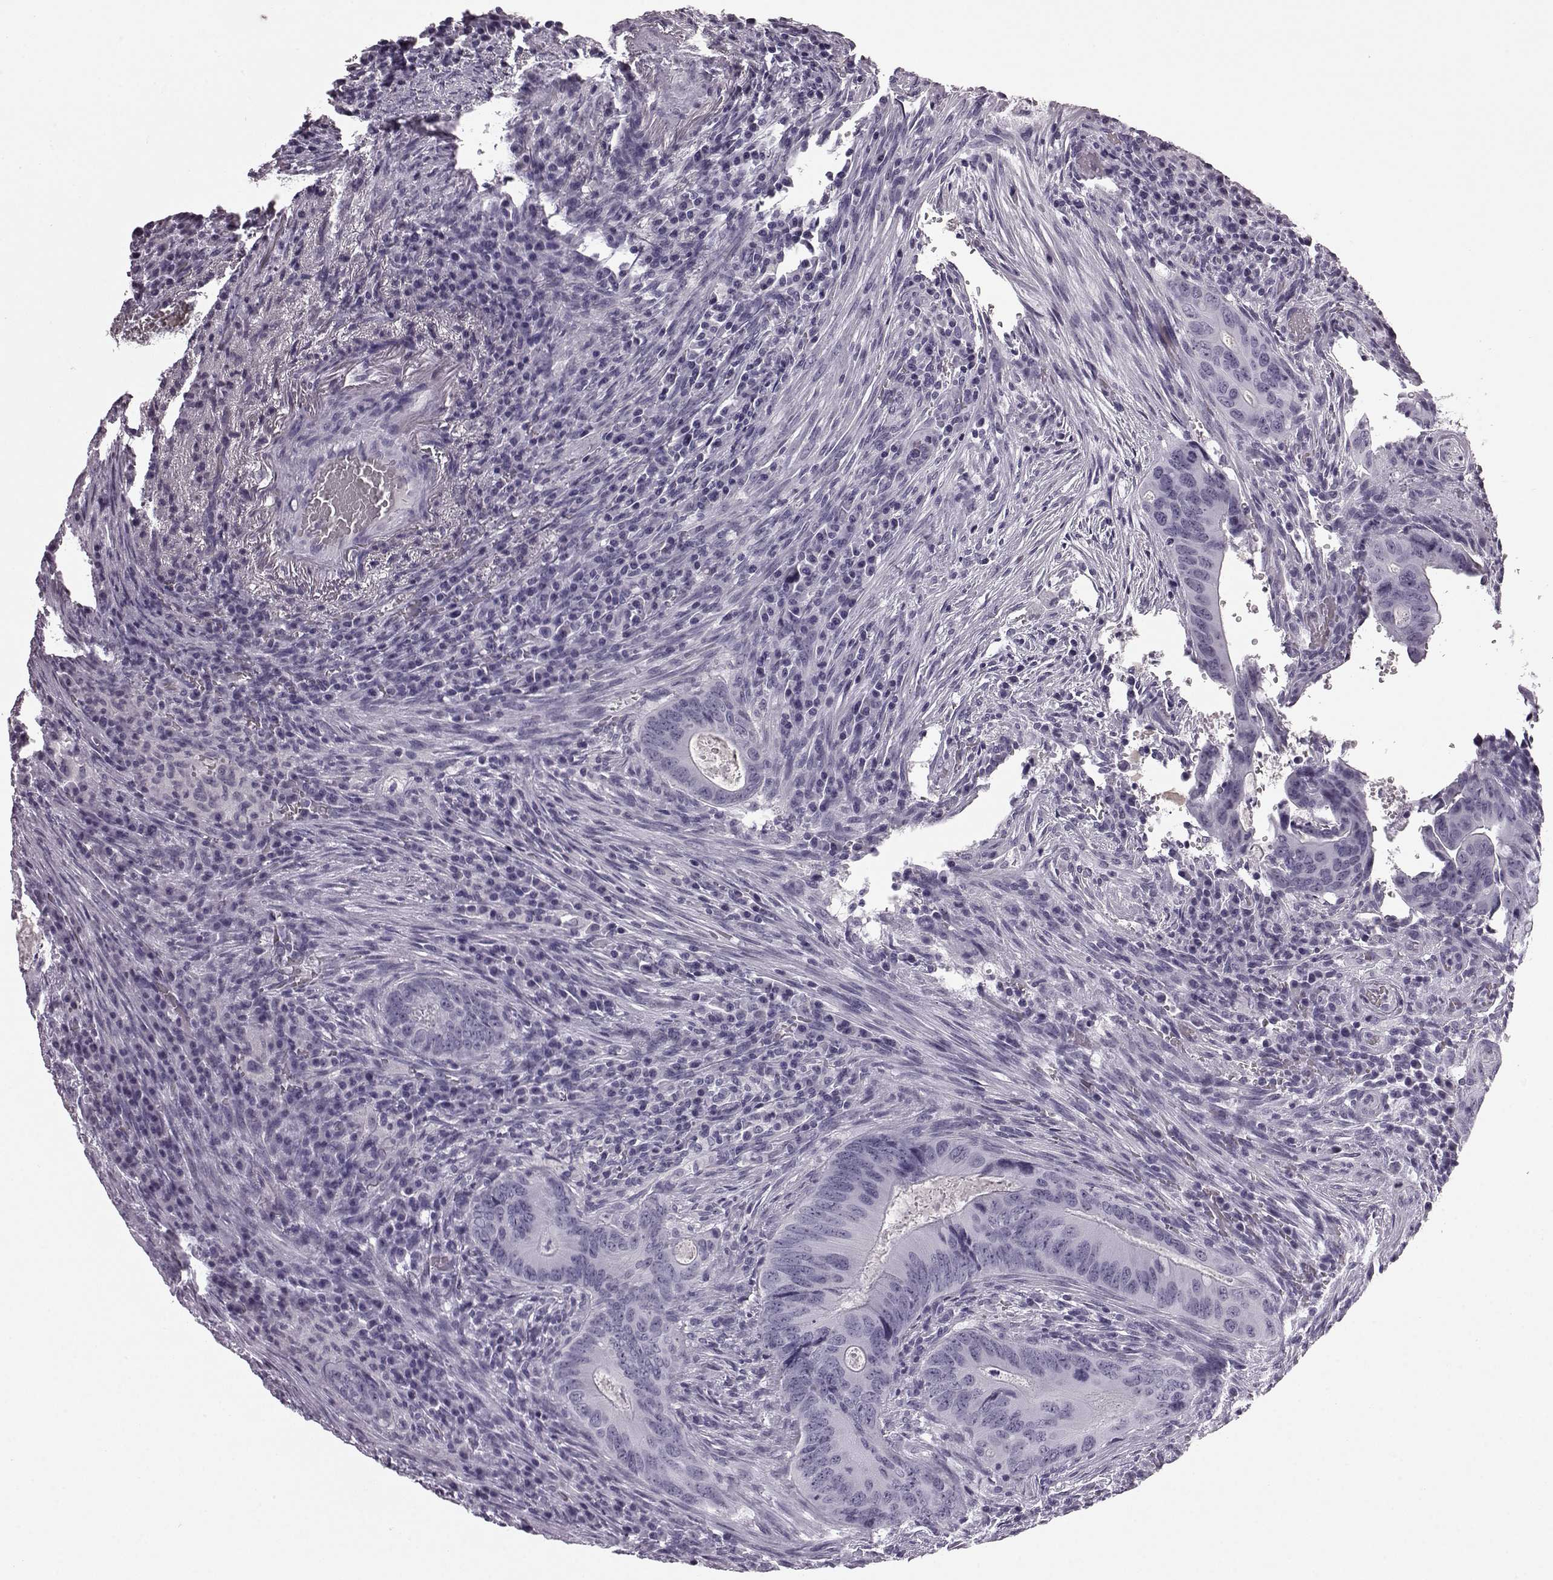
{"staining": {"intensity": "negative", "quantity": "none", "location": "none"}, "tissue": "colorectal cancer", "cell_type": "Tumor cells", "image_type": "cancer", "snomed": [{"axis": "morphology", "description": "Adenocarcinoma, NOS"}, {"axis": "topography", "description": "Colon"}], "caption": "The image reveals no staining of tumor cells in adenocarcinoma (colorectal).", "gene": "AIPL1", "patient": {"sex": "female", "age": 74}}